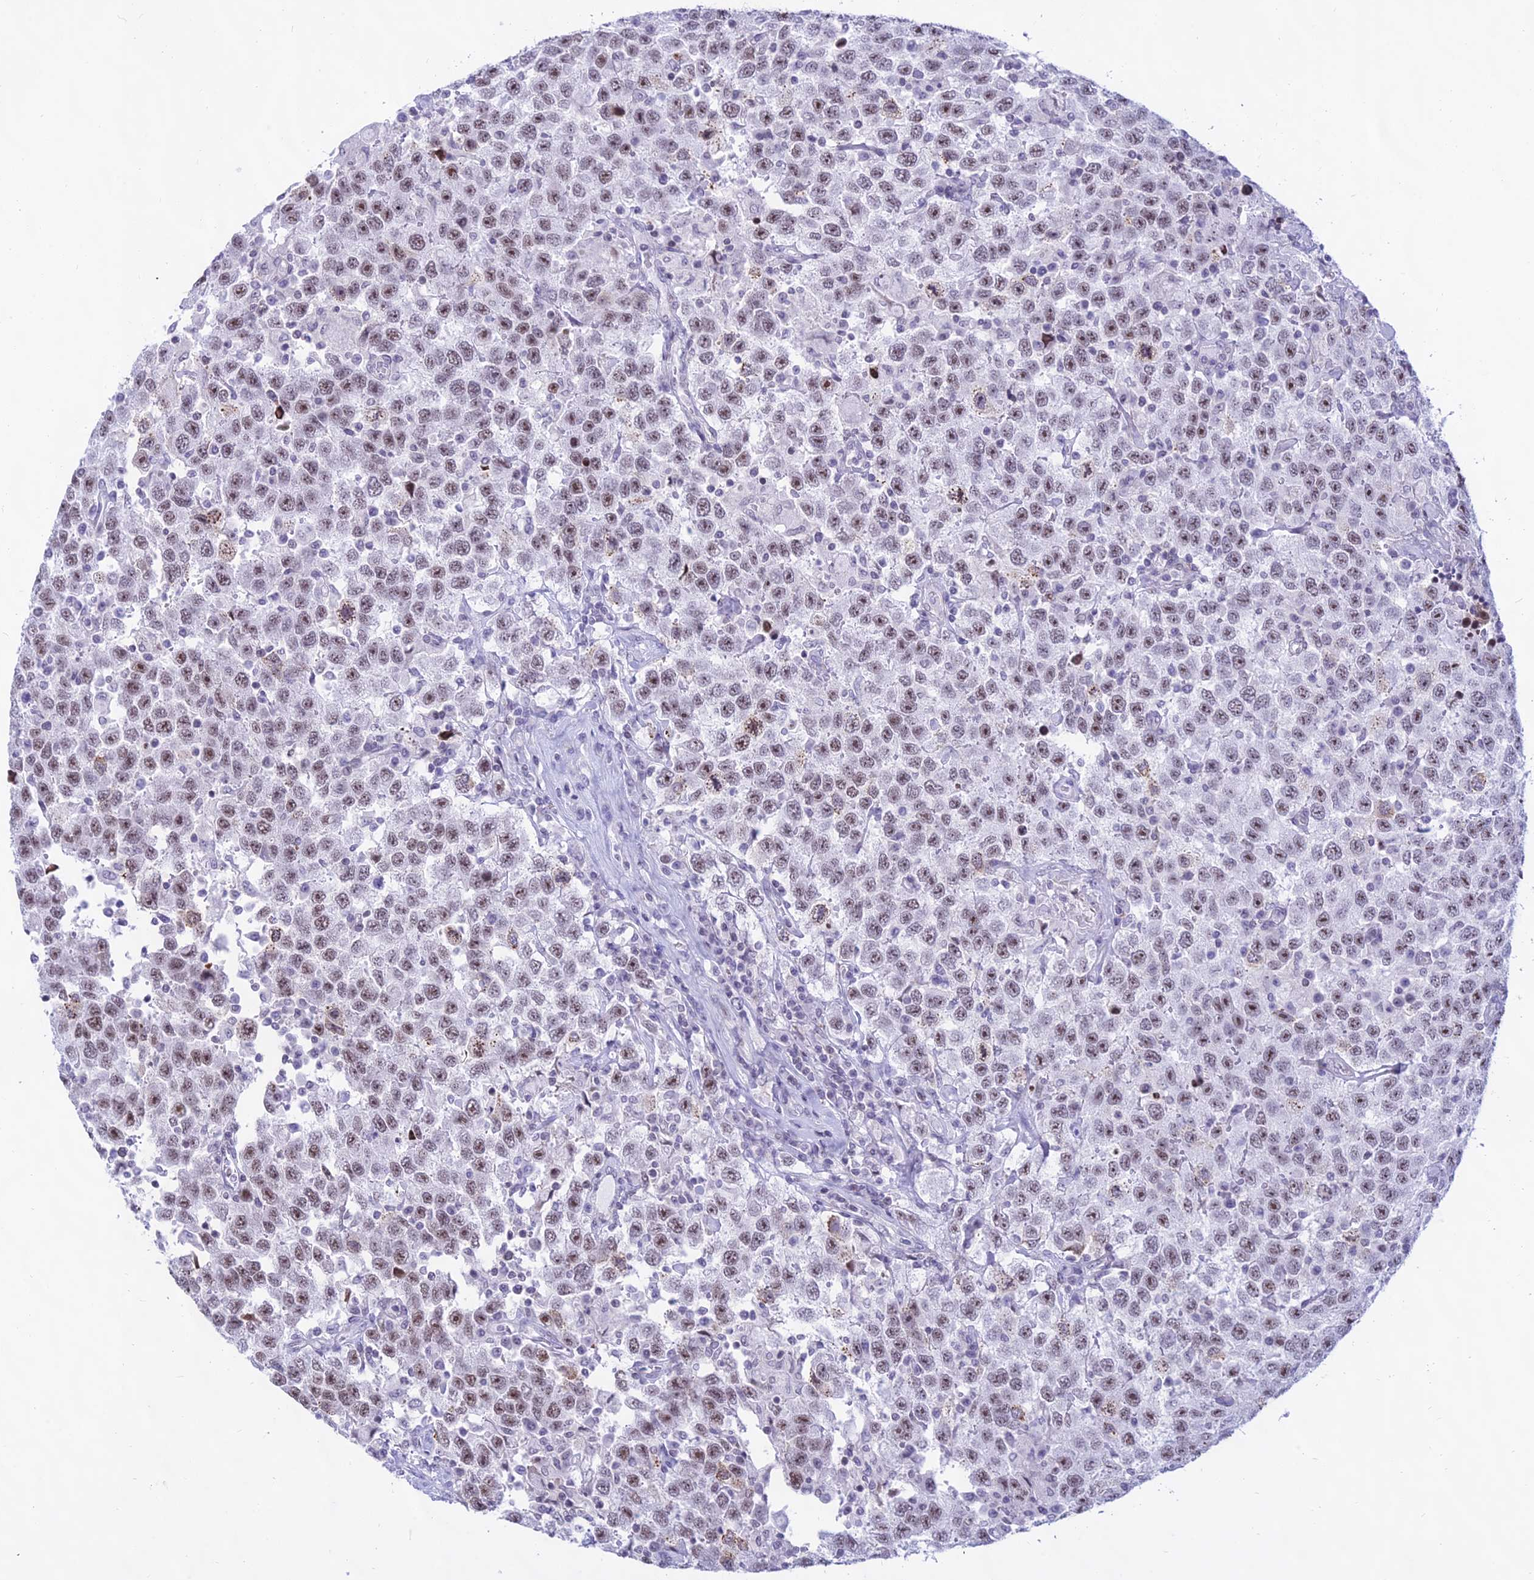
{"staining": {"intensity": "moderate", "quantity": ">75%", "location": "nuclear"}, "tissue": "testis cancer", "cell_type": "Tumor cells", "image_type": "cancer", "snomed": [{"axis": "morphology", "description": "Seminoma, NOS"}, {"axis": "topography", "description": "Testis"}], "caption": "Human seminoma (testis) stained with a brown dye demonstrates moderate nuclear positive staining in approximately >75% of tumor cells.", "gene": "KRR1", "patient": {"sex": "male", "age": 41}}